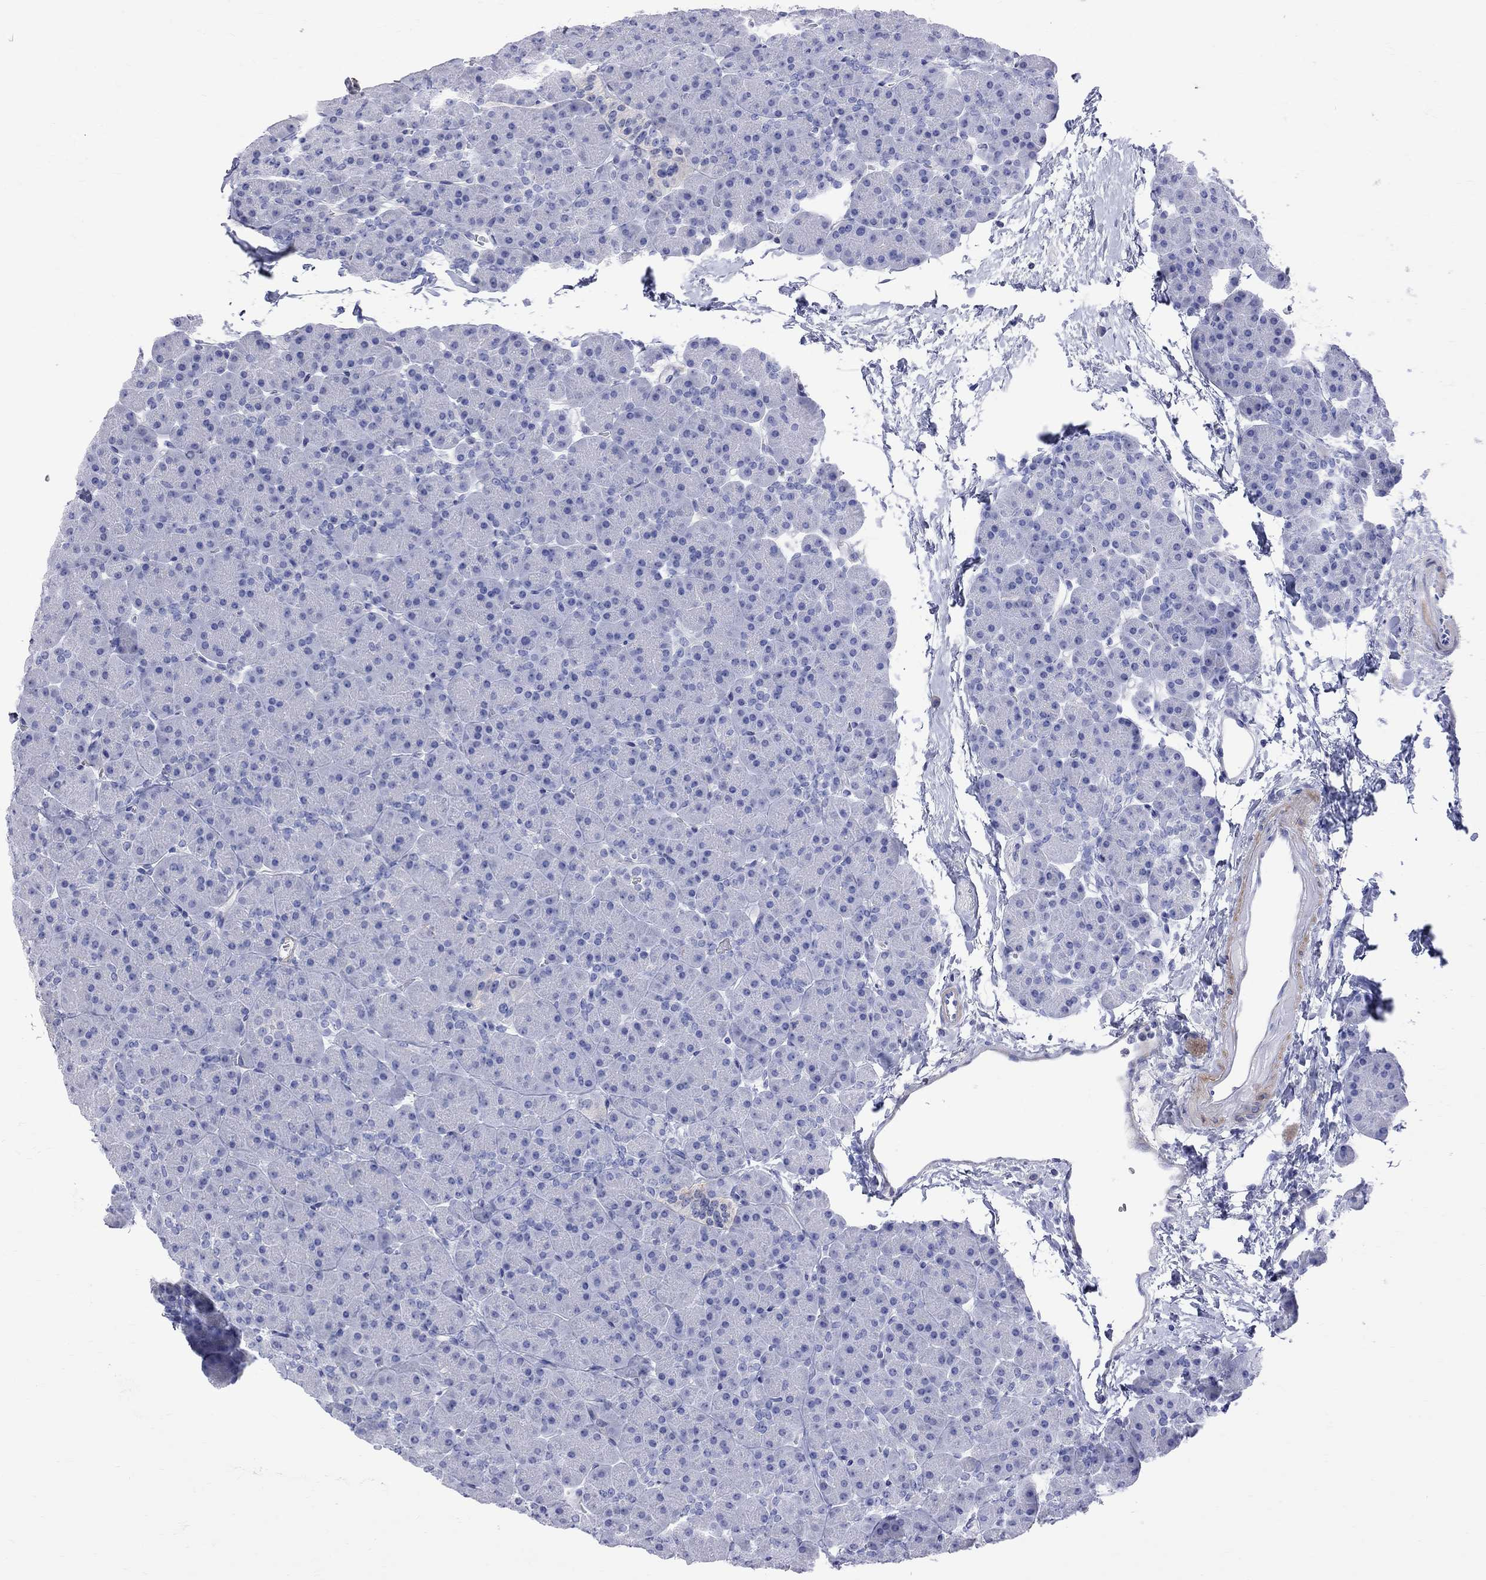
{"staining": {"intensity": "negative", "quantity": "none", "location": "none"}, "tissue": "pancreas", "cell_type": "Exocrine glandular cells", "image_type": "normal", "snomed": [{"axis": "morphology", "description": "Normal tissue, NOS"}, {"axis": "topography", "description": "Pancreas"}], "caption": "DAB immunohistochemical staining of normal human pancreas displays no significant positivity in exocrine glandular cells.", "gene": "S100A3", "patient": {"sex": "female", "age": 44}}